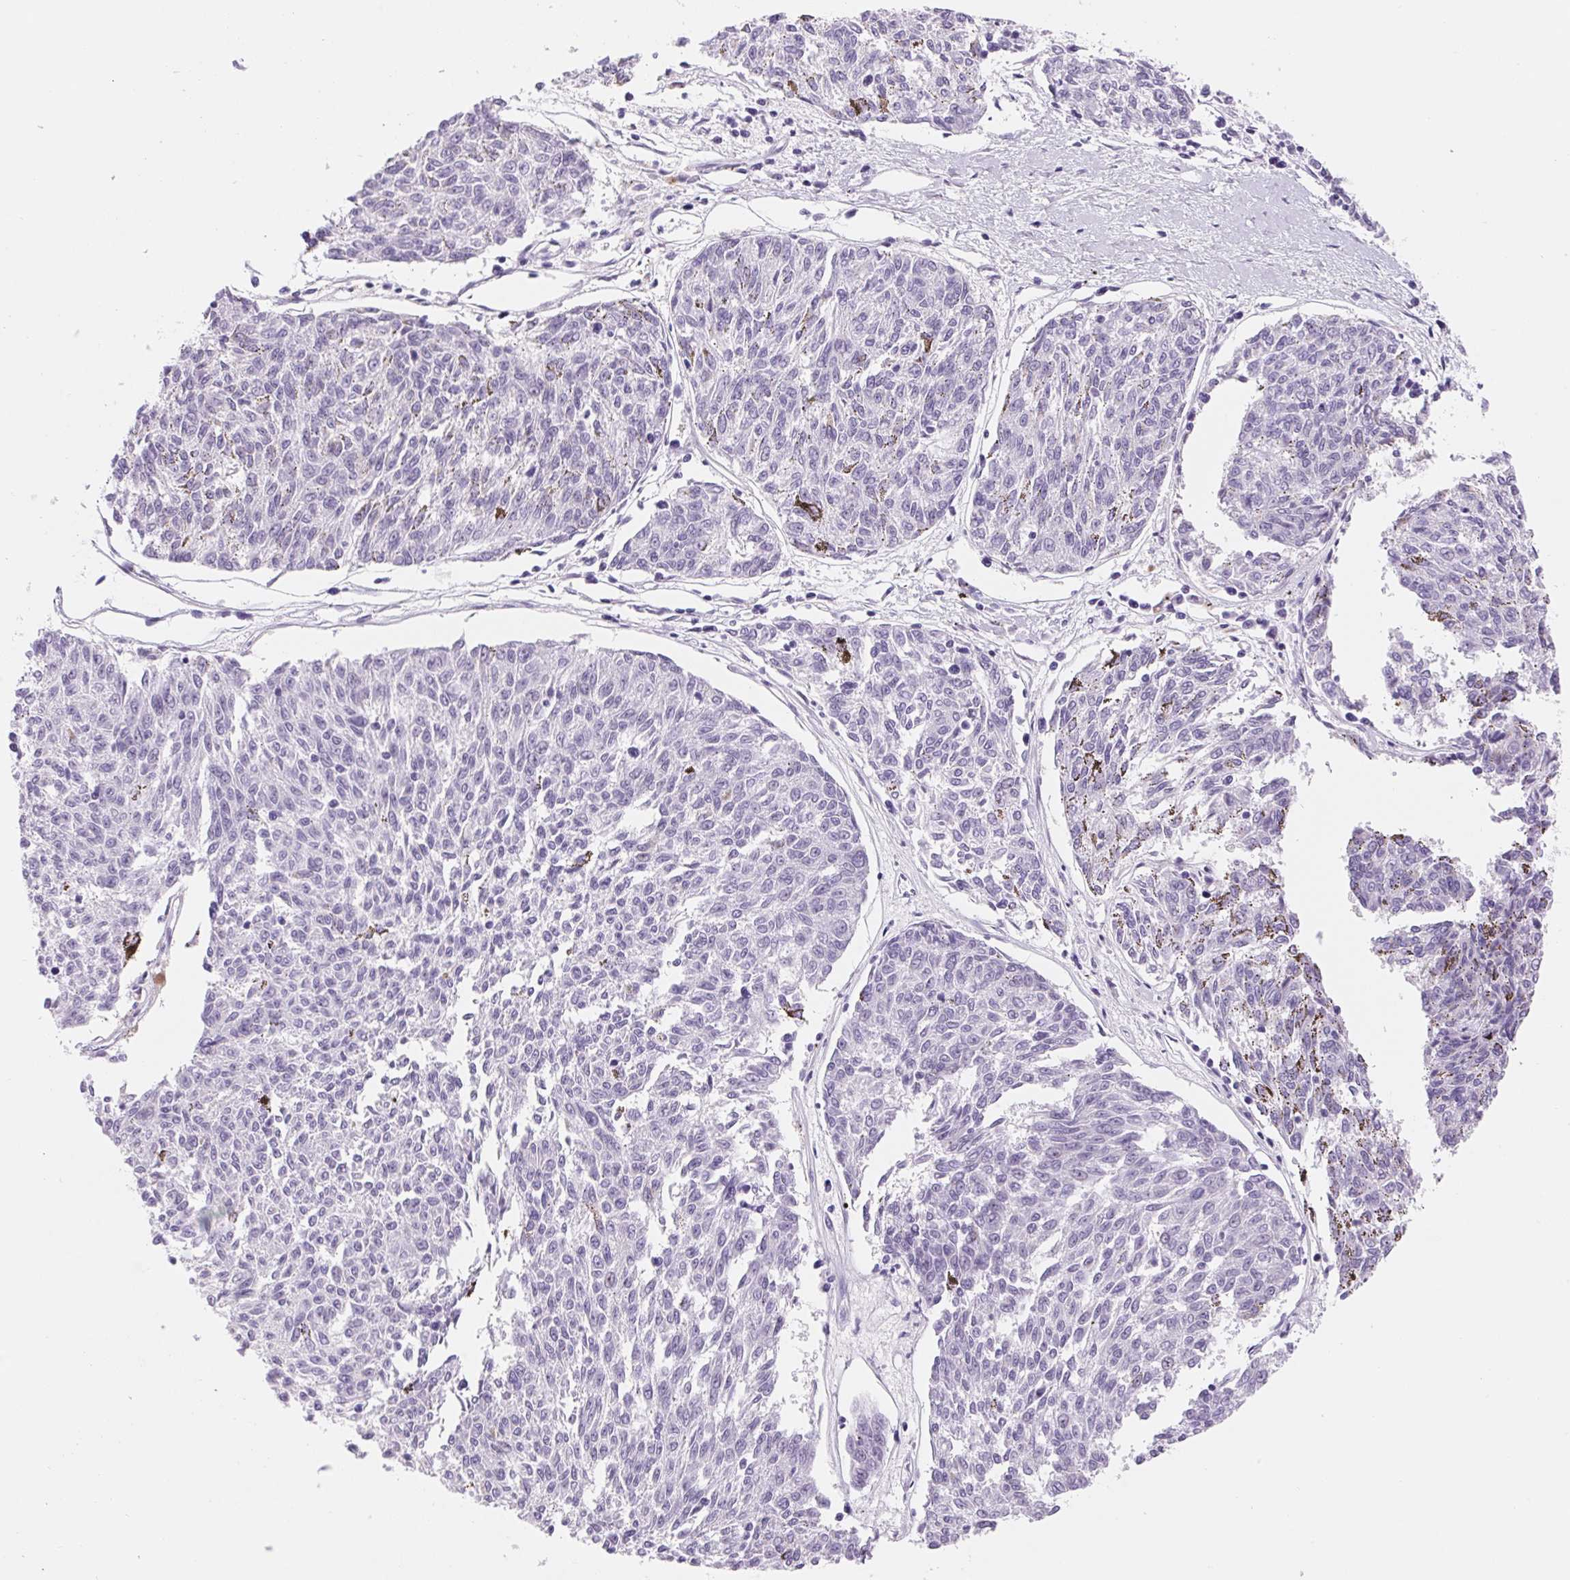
{"staining": {"intensity": "negative", "quantity": "none", "location": "none"}, "tissue": "melanoma", "cell_type": "Tumor cells", "image_type": "cancer", "snomed": [{"axis": "morphology", "description": "Malignant melanoma, NOS"}, {"axis": "topography", "description": "Skin"}], "caption": "Immunohistochemical staining of human melanoma shows no significant positivity in tumor cells. The staining is performed using DAB (3,3'-diaminobenzidine) brown chromogen with nuclei counter-stained in using hematoxylin.", "gene": "ASGR2", "patient": {"sex": "female", "age": 72}}